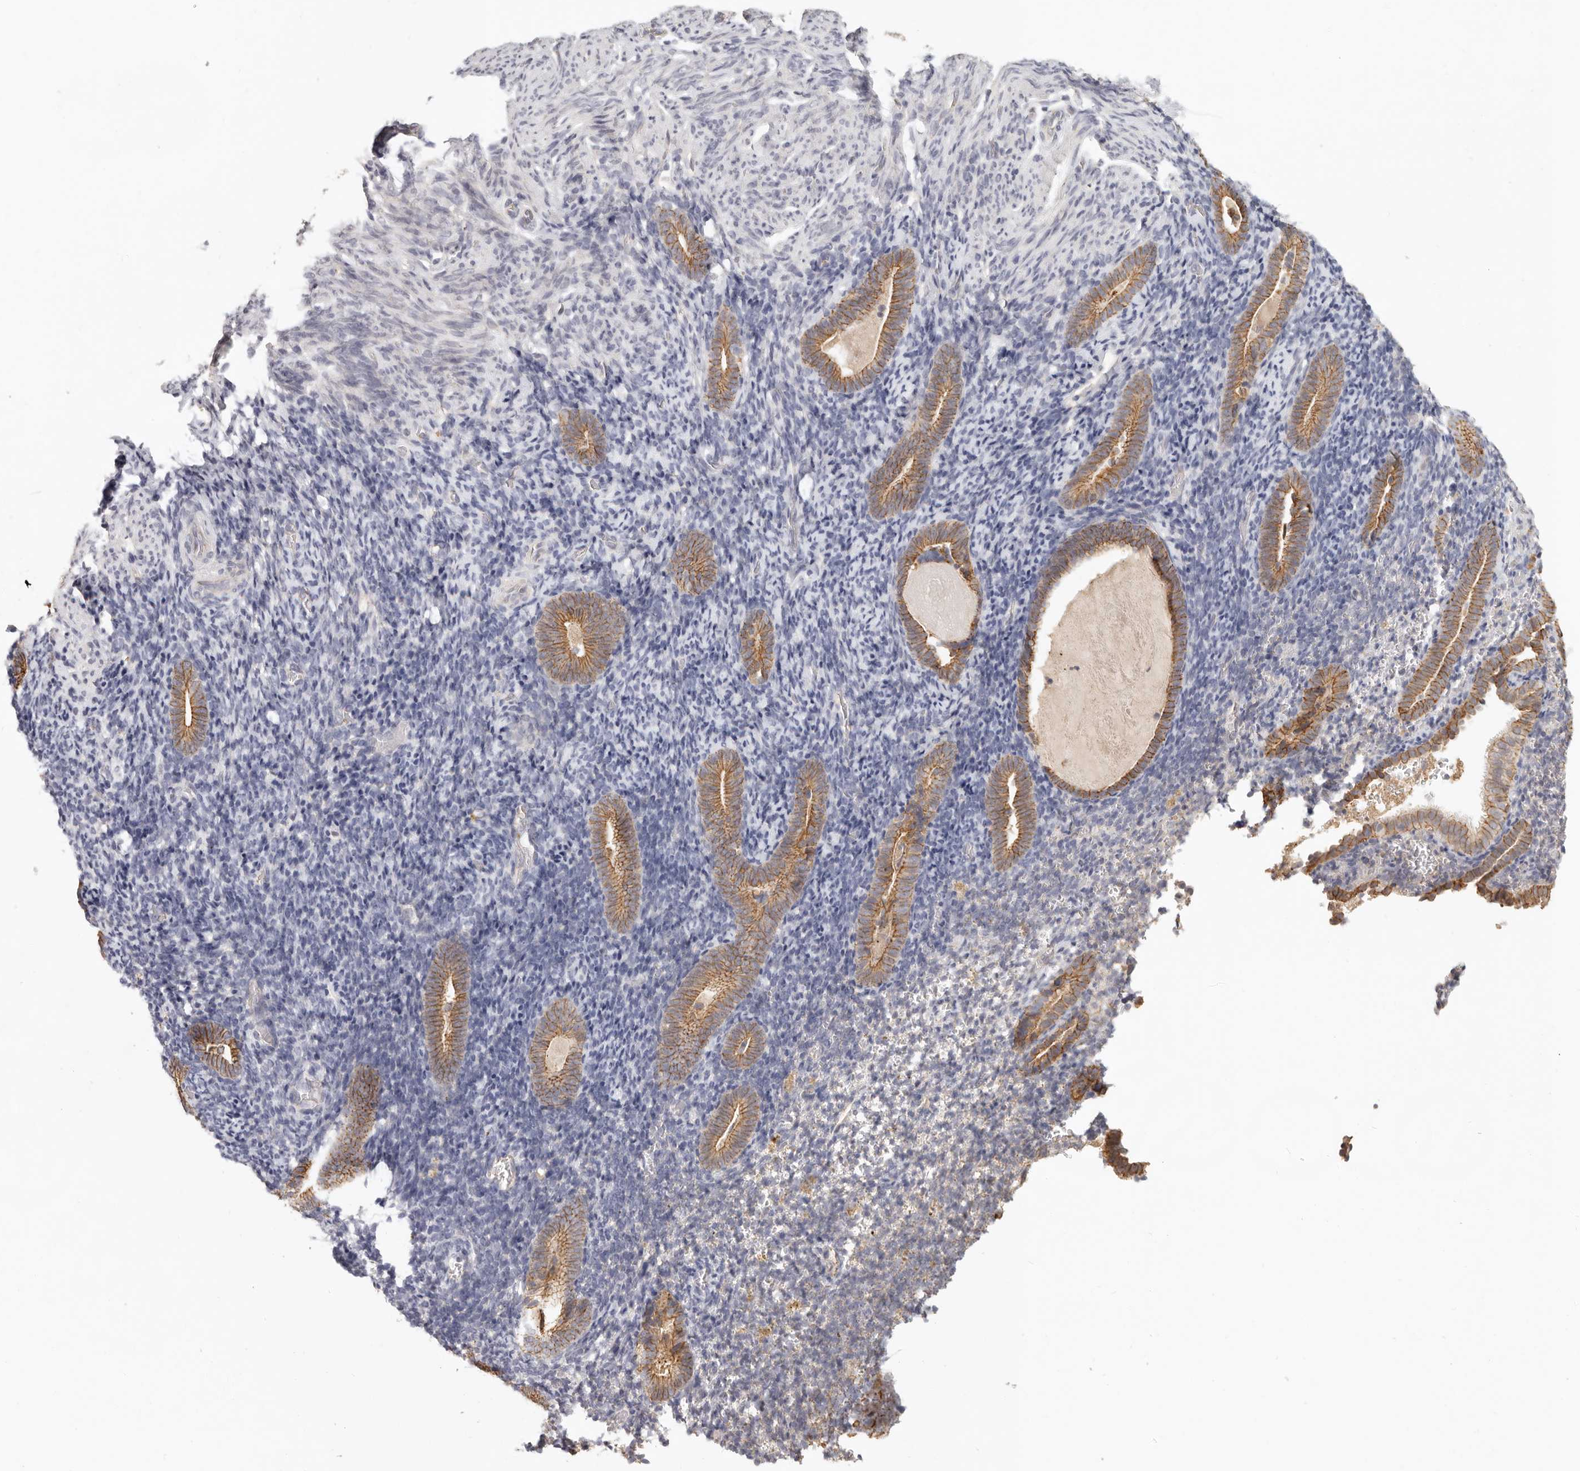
{"staining": {"intensity": "negative", "quantity": "none", "location": "none"}, "tissue": "endometrium", "cell_type": "Cells in endometrial stroma", "image_type": "normal", "snomed": [{"axis": "morphology", "description": "Normal tissue, NOS"}, {"axis": "topography", "description": "Endometrium"}], "caption": "IHC micrograph of normal endometrium: endometrium stained with DAB displays no significant protein staining in cells in endometrial stroma. (Stains: DAB (3,3'-diaminobenzidine) IHC with hematoxylin counter stain, Microscopy: brightfield microscopy at high magnification).", "gene": "ANXA9", "patient": {"sex": "female", "age": 51}}